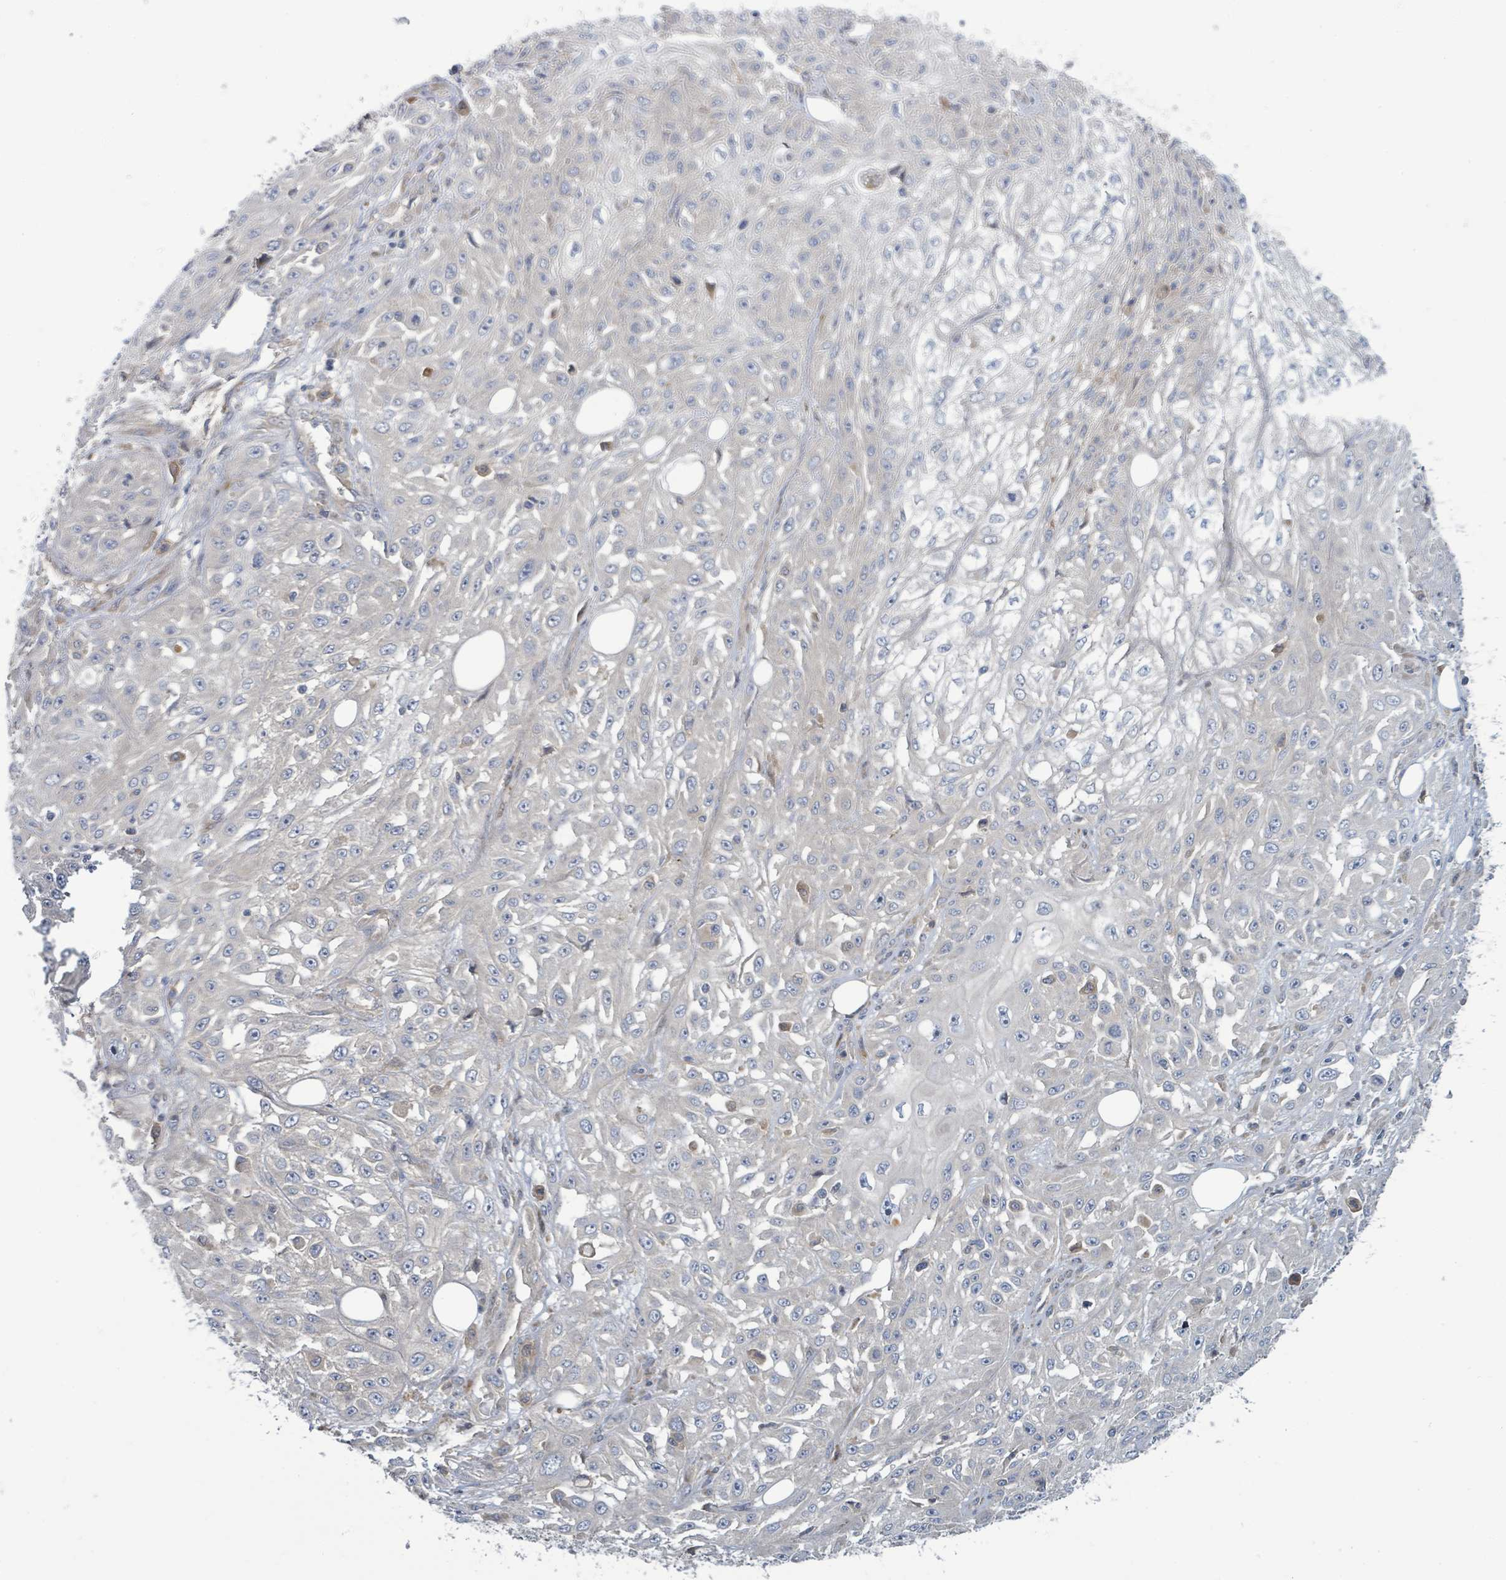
{"staining": {"intensity": "negative", "quantity": "none", "location": "none"}, "tissue": "skin cancer", "cell_type": "Tumor cells", "image_type": "cancer", "snomed": [{"axis": "morphology", "description": "Squamous cell carcinoma, NOS"}, {"axis": "morphology", "description": "Squamous cell carcinoma, metastatic, NOS"}, {"axis": "topography", "description": "Skin"}, {"axis": "topography", "description": "Lymph node"}], "caption": "This micrograph is of squamous cell carcinoma (skin) stained with IHC to label a protein in brown with the nuclei are counter-stained blue. There is no expression in tumor cells.", "gene": "CFAP210", "patient": {"sex": "male", "age": 75}}